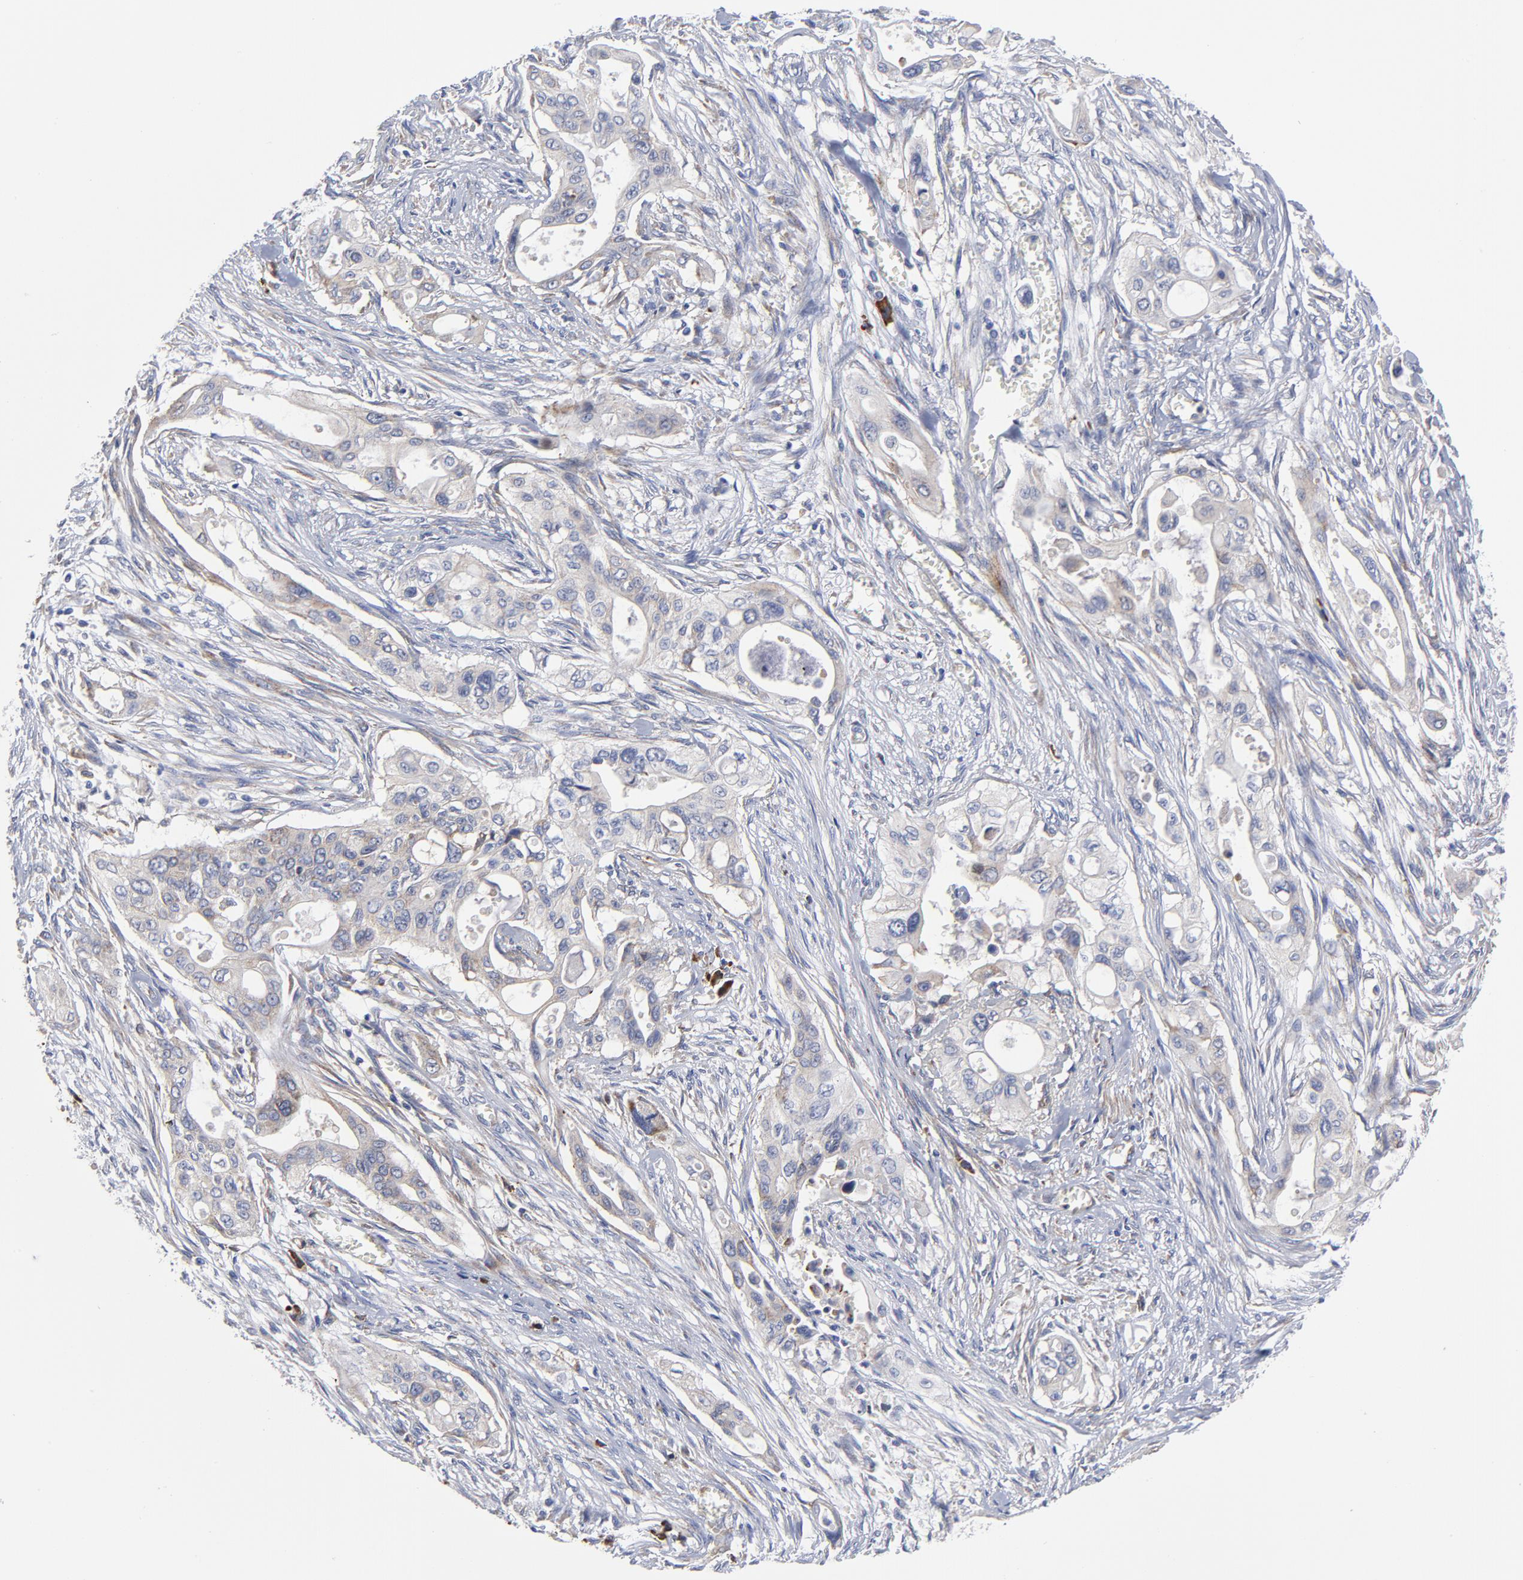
{"staining": {"intensity": "negative", "quantity": "none", "location": "none"}, "tissue": "pancreatic cancer", "cell_type": "Tumor cells", "image_type": "cancer", "snomed": [{"axis": "morphology", "description": "Adenocarcinoma, NOS"}, {"axis": "topography", "description": "Pancreas"}], "caption": "A high-resolution micrograph shows IHC staining of pancreatic cancer (adenocarcinoma), which reveals no significant staining in tumor cells. The staining was performed using DAB to visualize the protein expression in brown, while the nuclei were stained in blue with hematoxylin (Magnification: 20x).", "gene": "RAPGEF3", "patient": {"sex": "male", "age": 77}}